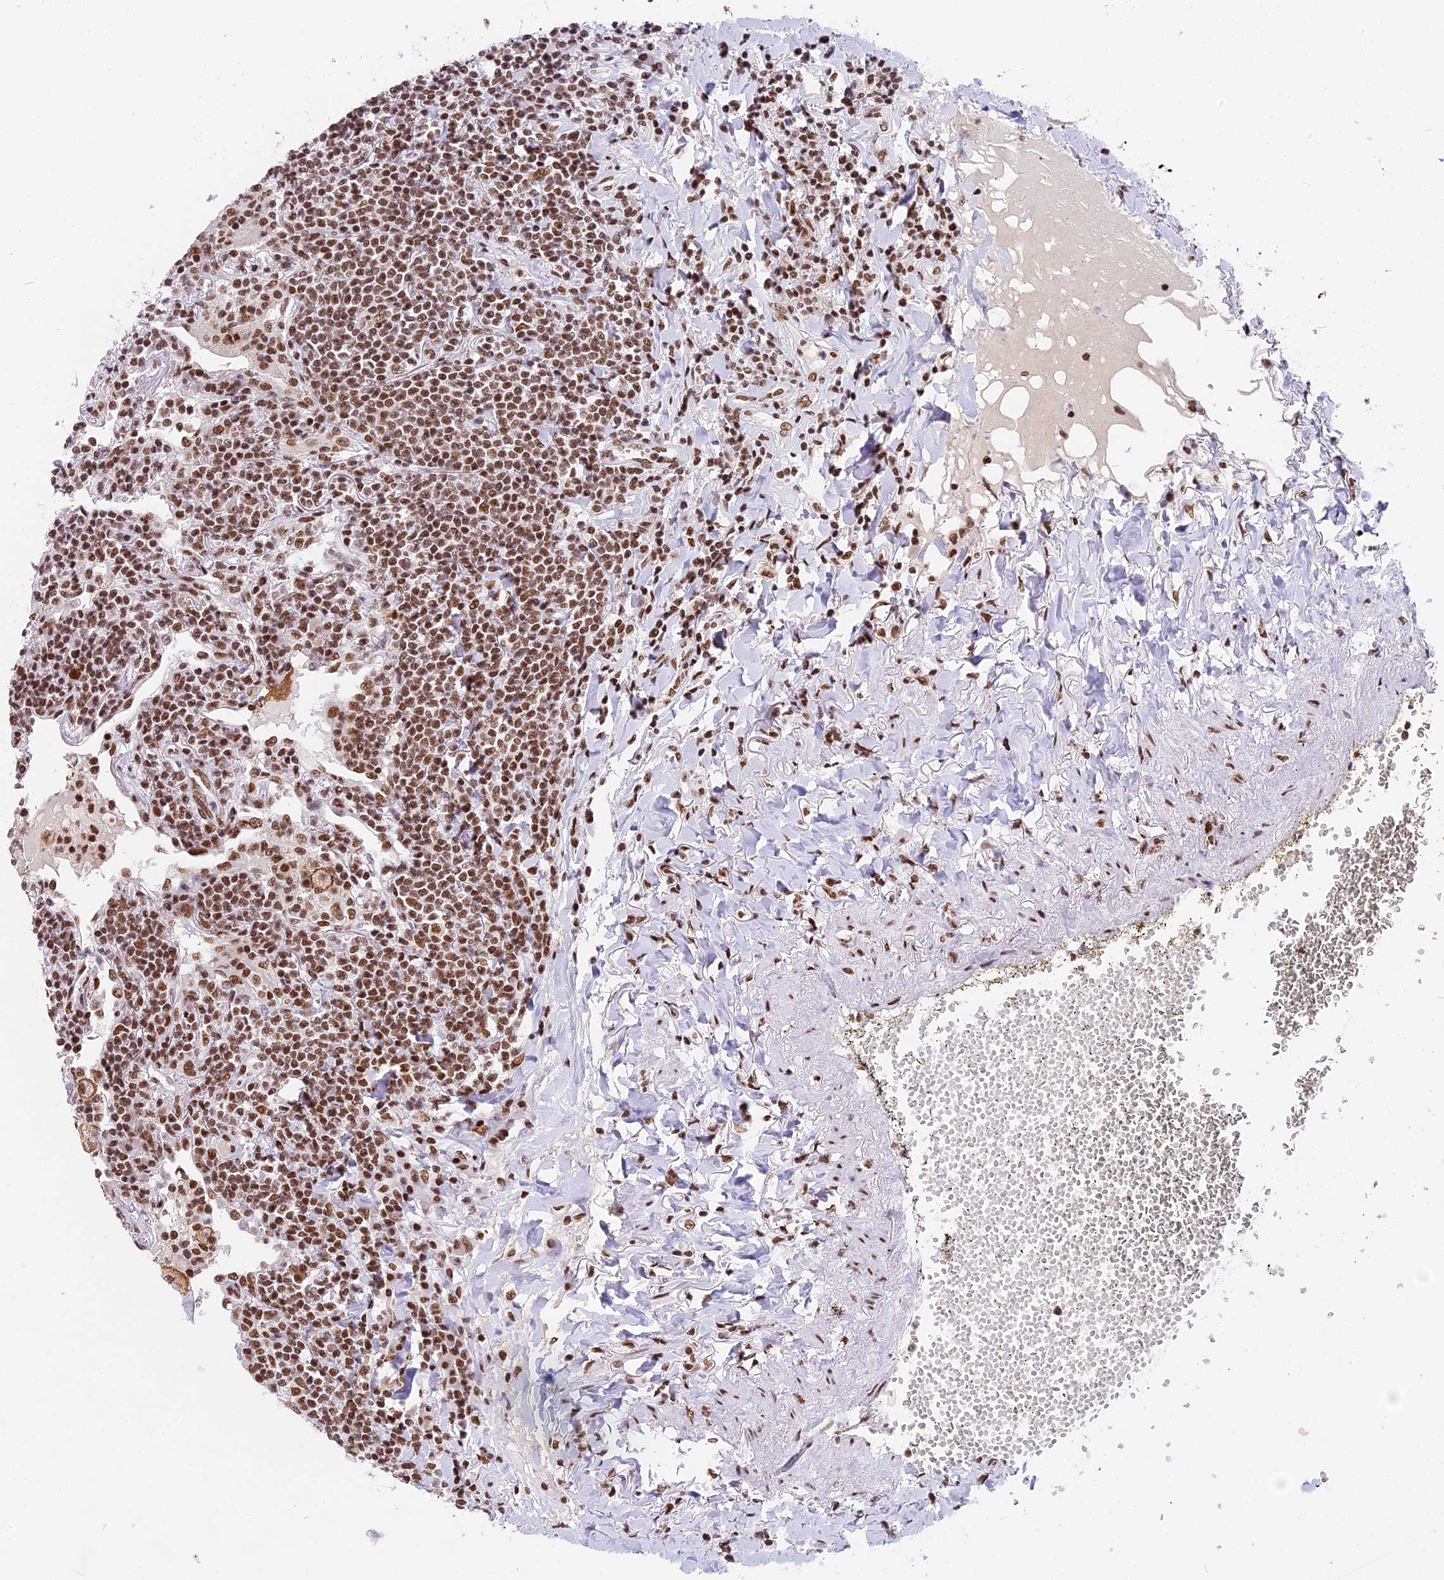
{"staining": {"intensity": "moderate", "quantity": ">75%", "location": "nuclear"}, "tissue": "lymphoma", "cell_type": "Tumor cells", "image_type": "cancer", "snomed": [{"axis": "morphology", "description": "Malignant lymphoma, non-Hodgkin's type, Low grade"}, {"axis": "topography", "description": "Lung"}], "caption": "Human low-grade malignant lymphoma, non-Hodgkin's type stained with a protein marker reveals moderate staining in tumor cells.", "gene": "SBNO1", "patient": {"sex": "female", "age": 71}}